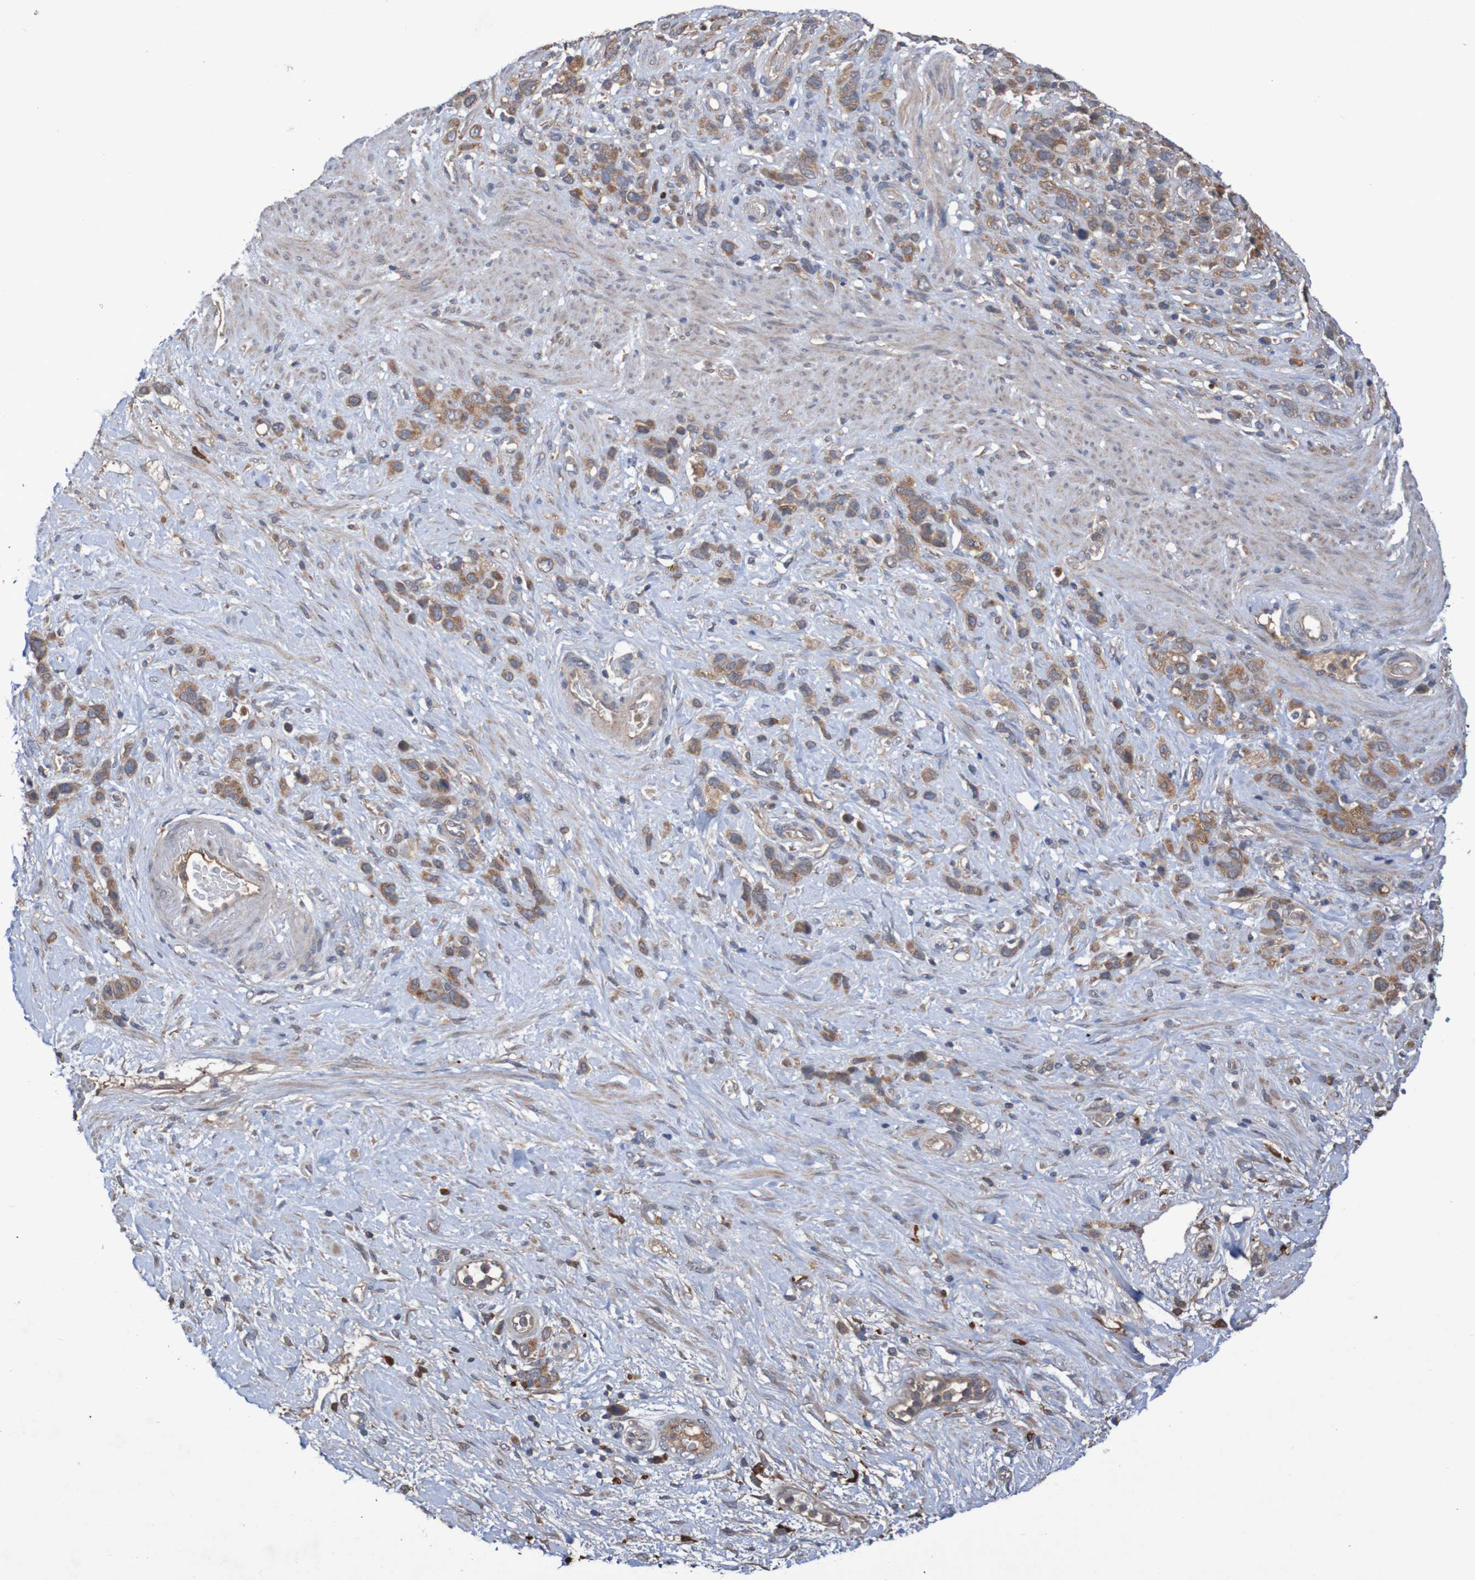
{"staining": {"intensity": "moderate", "quantity": ">75%", "location": "cytoplasmic/membranous"}, "tissue": "stomach cancer", "cell_type": "Tumor cells", "image_type": "cancer", "snomed": [{"axis": "morphology", "description": "Adenocarcinoma, NOS"}, {"axis": "morphology", "description": "Adenocarcinoma, High grade"}, {"axis": "topography", "description": "Stomach, upper"}, {"axis": "topography", "description": "Stomach, lower"}], "caption": "Immunohistochemical staining of human stomach cancer reveals medium levels of moderate cytoplasmic/membranous protein positivity in approximately >75% of tumor cells. (brown staining indicates protein expression, while blue staining denotes nuclei).", "gene": "PHYH", "patient": {"sex": "female", "age": 65}}